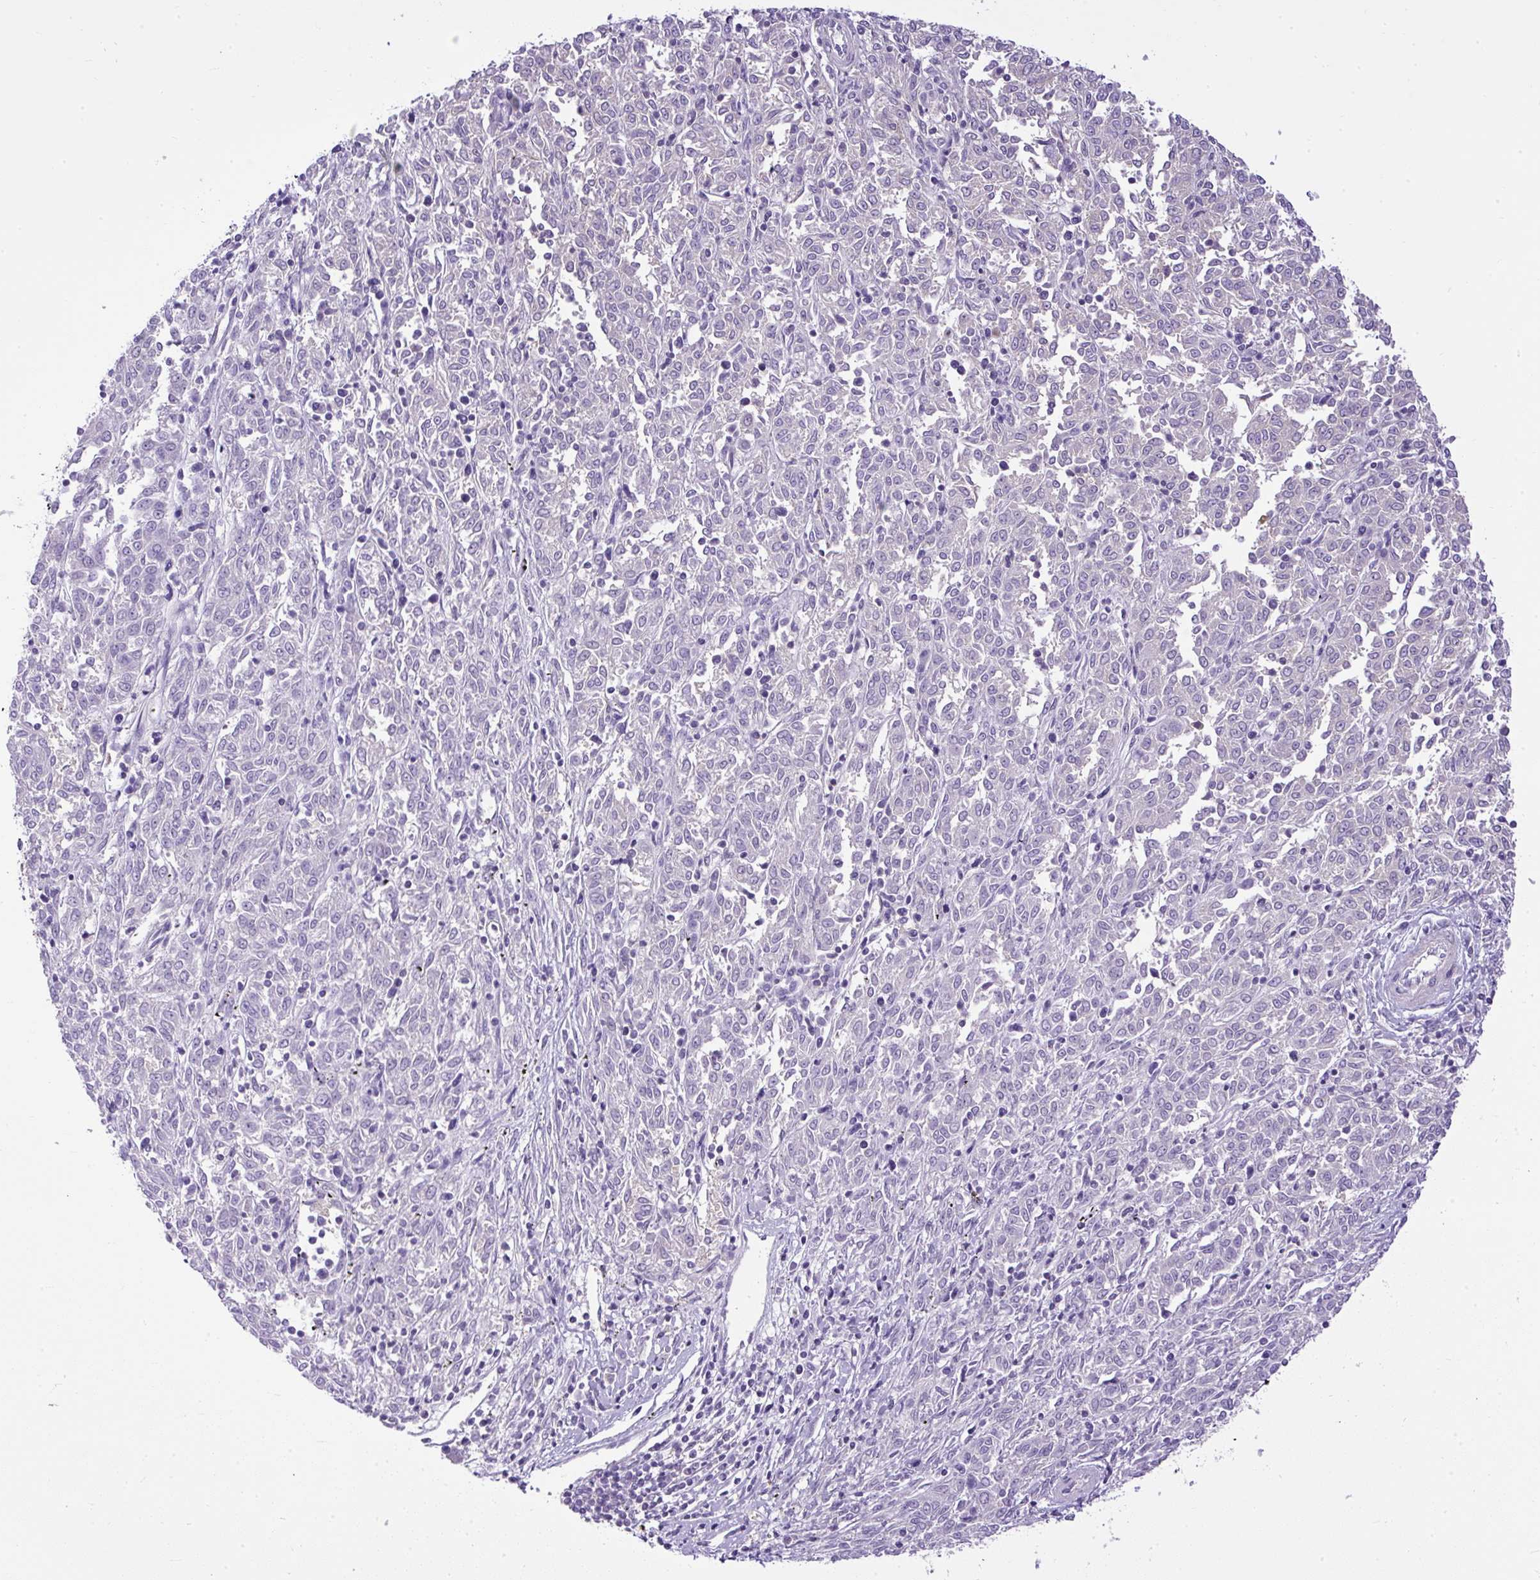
{"staining": {"intensity": "negative", "quantity": "none", "location": "none"}, "tissue": "melanoma", "cell_type": "Tumor cells", "image_type": "cancer", "snomed": [{"axis": "morphology", "description": "Malignant melanoma, NOS"}, {"axis": "topography", "description": "Skin"}], "caption": "This is a photomicrograph of IHC staining of malignant melanoma, which shows no positivity in tumor cells.", "gene": "MAP1S", "patient": {"sex": "female", "age": 72}}